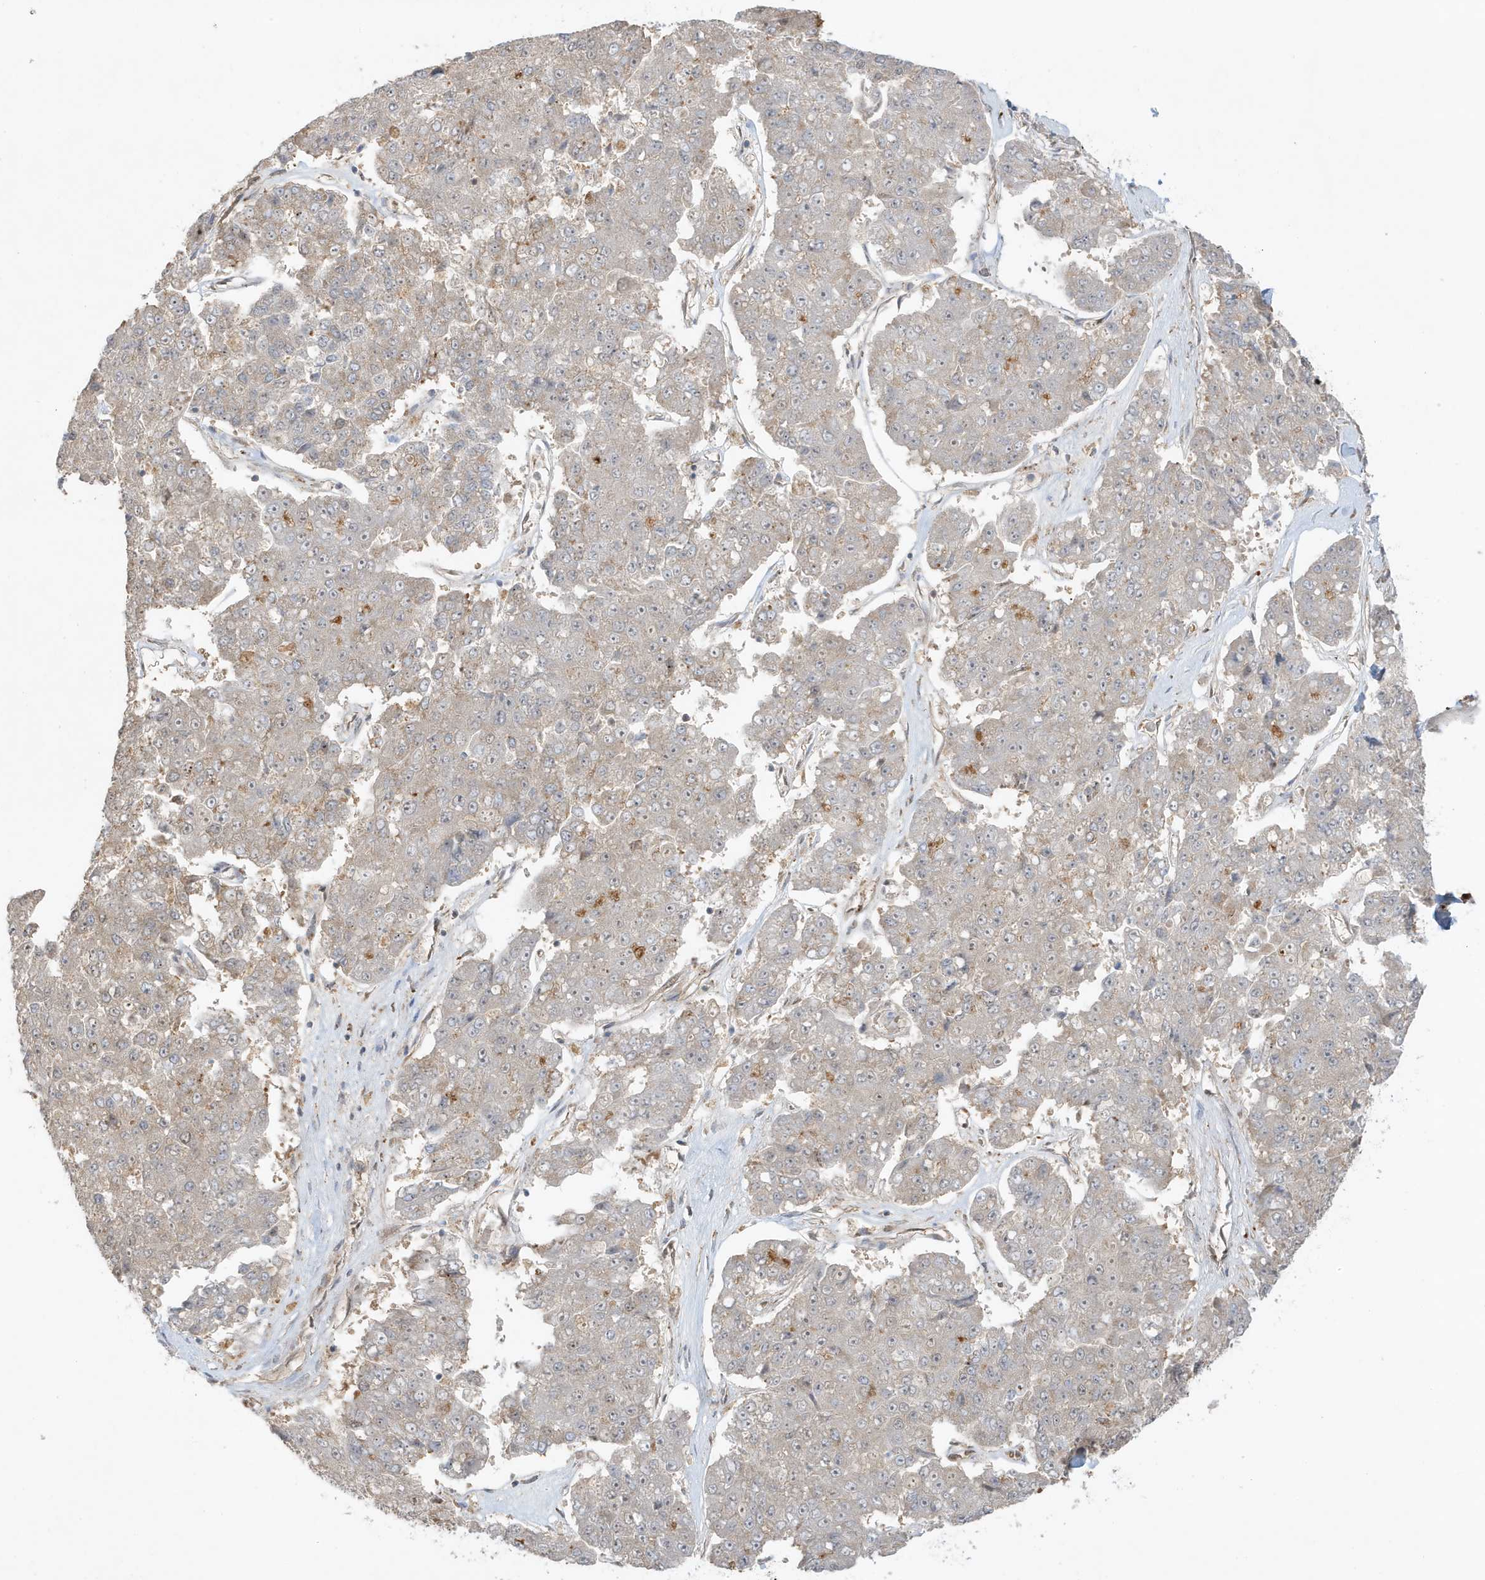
{"staining": {"intensity": "negative", "quantity": "none", "location": "none"}, "tissue": "pancreatic cancer", "cell_type": "Tumor cells", "image_type": "cancer", "snomed": [{"axis": "morphology", "description": "Adenocarcinoma, NOS"}, {"axis": "topography", "description": "Pancreas"}], "caption": "The histopathology image exhibits no significant staining in tumor cells of pancreatic cancer.", "gene": "ZBTB41", "patient": {"sex": "male", "age": 50}}